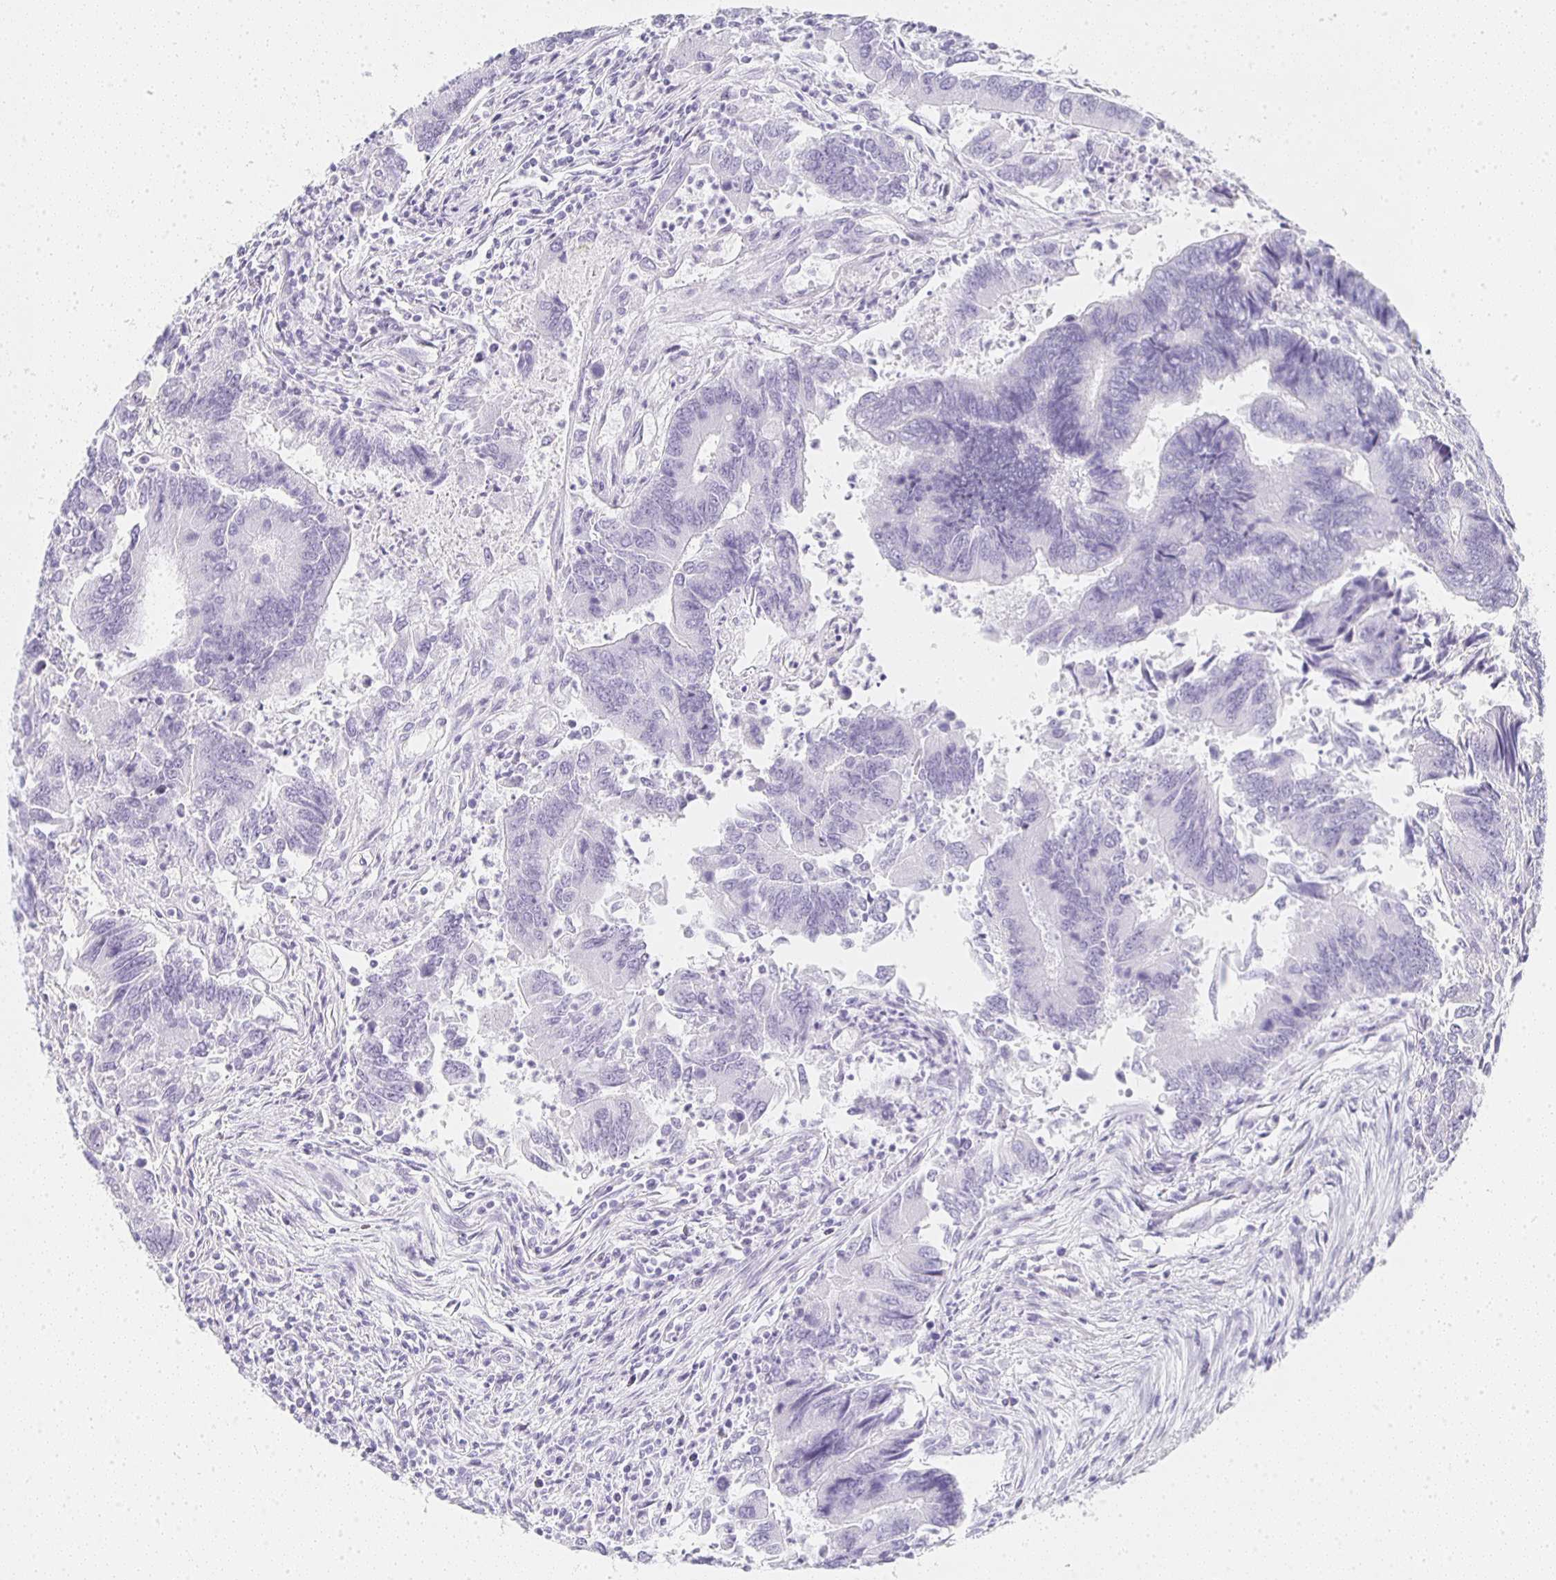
{"staining": {"intensity": "negative", "quantity": "none", "location": "none"}, "tissue": "colorectal cancer", "cell_type": "Tumor cells", "image_type": "cancer", "snomed": [{"axis": "morphology", "description": "Adenocarcinoma, NOS"}, {"axis": "topography", "description": "Colon"}], "caption": "DAB immunohistochemical staining of colorectal cancer (adenocarcinoma) exhibits no significant staining in tumor cells.", "gene": "TPSD1", "patient": {"sex": "female", "age": 67}}